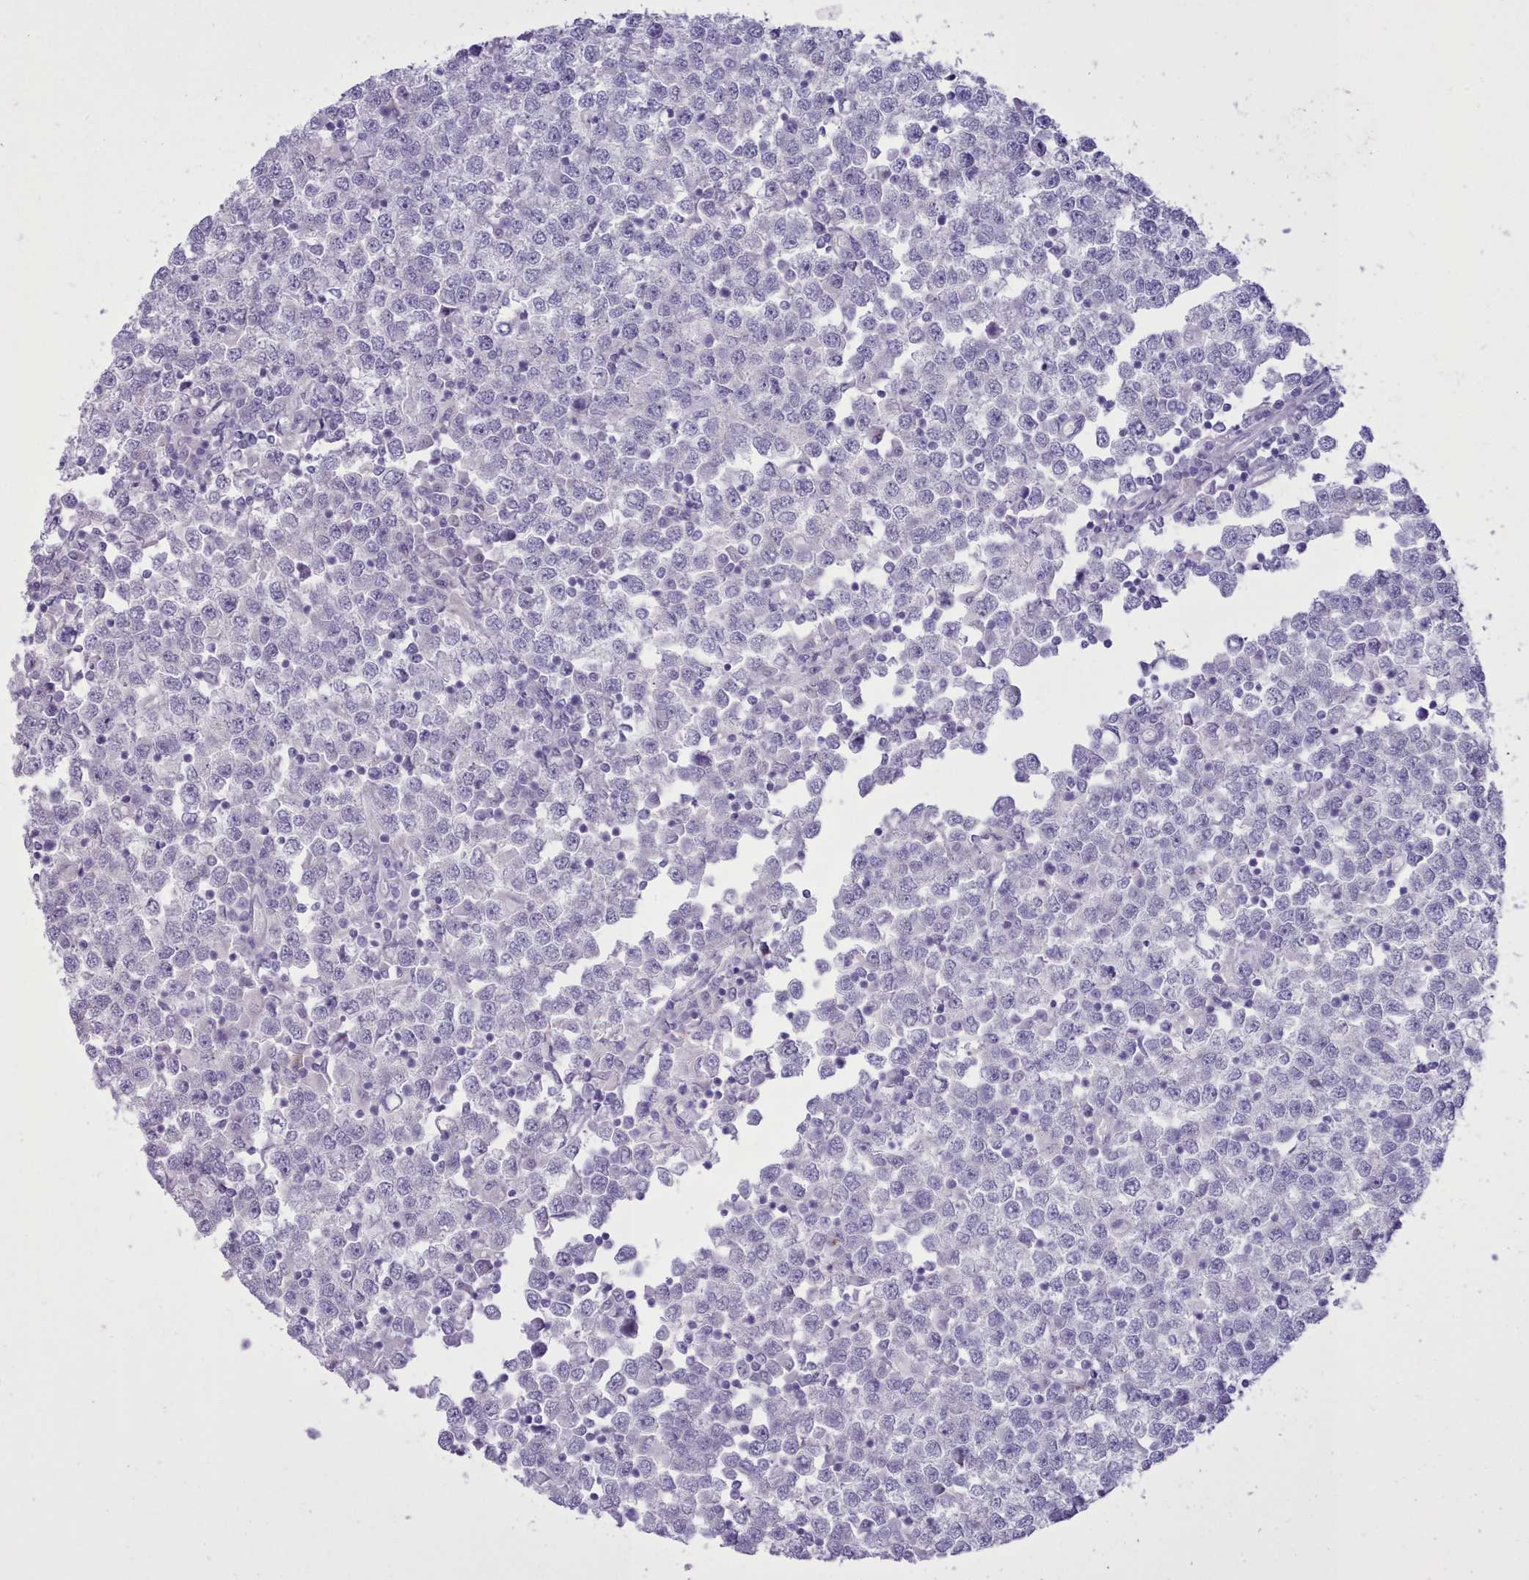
{"staining": {"intensity": "negative", "quantity": "none", "location": "none"}, "tissue": "testis cancer", "cell_type": "Tumor cells", "image_type": "cancer", "snomed": [{"axis": "morphology", "description": "Seminoma, NOS"}, {"axis": "topography", "description": "Testis"}], "caption": "Histopathology image shows no significant protein staining in tumor cells of testis cancer.", "gene": "TMEM253", "patient": {"sex": "male", "age": 65}}